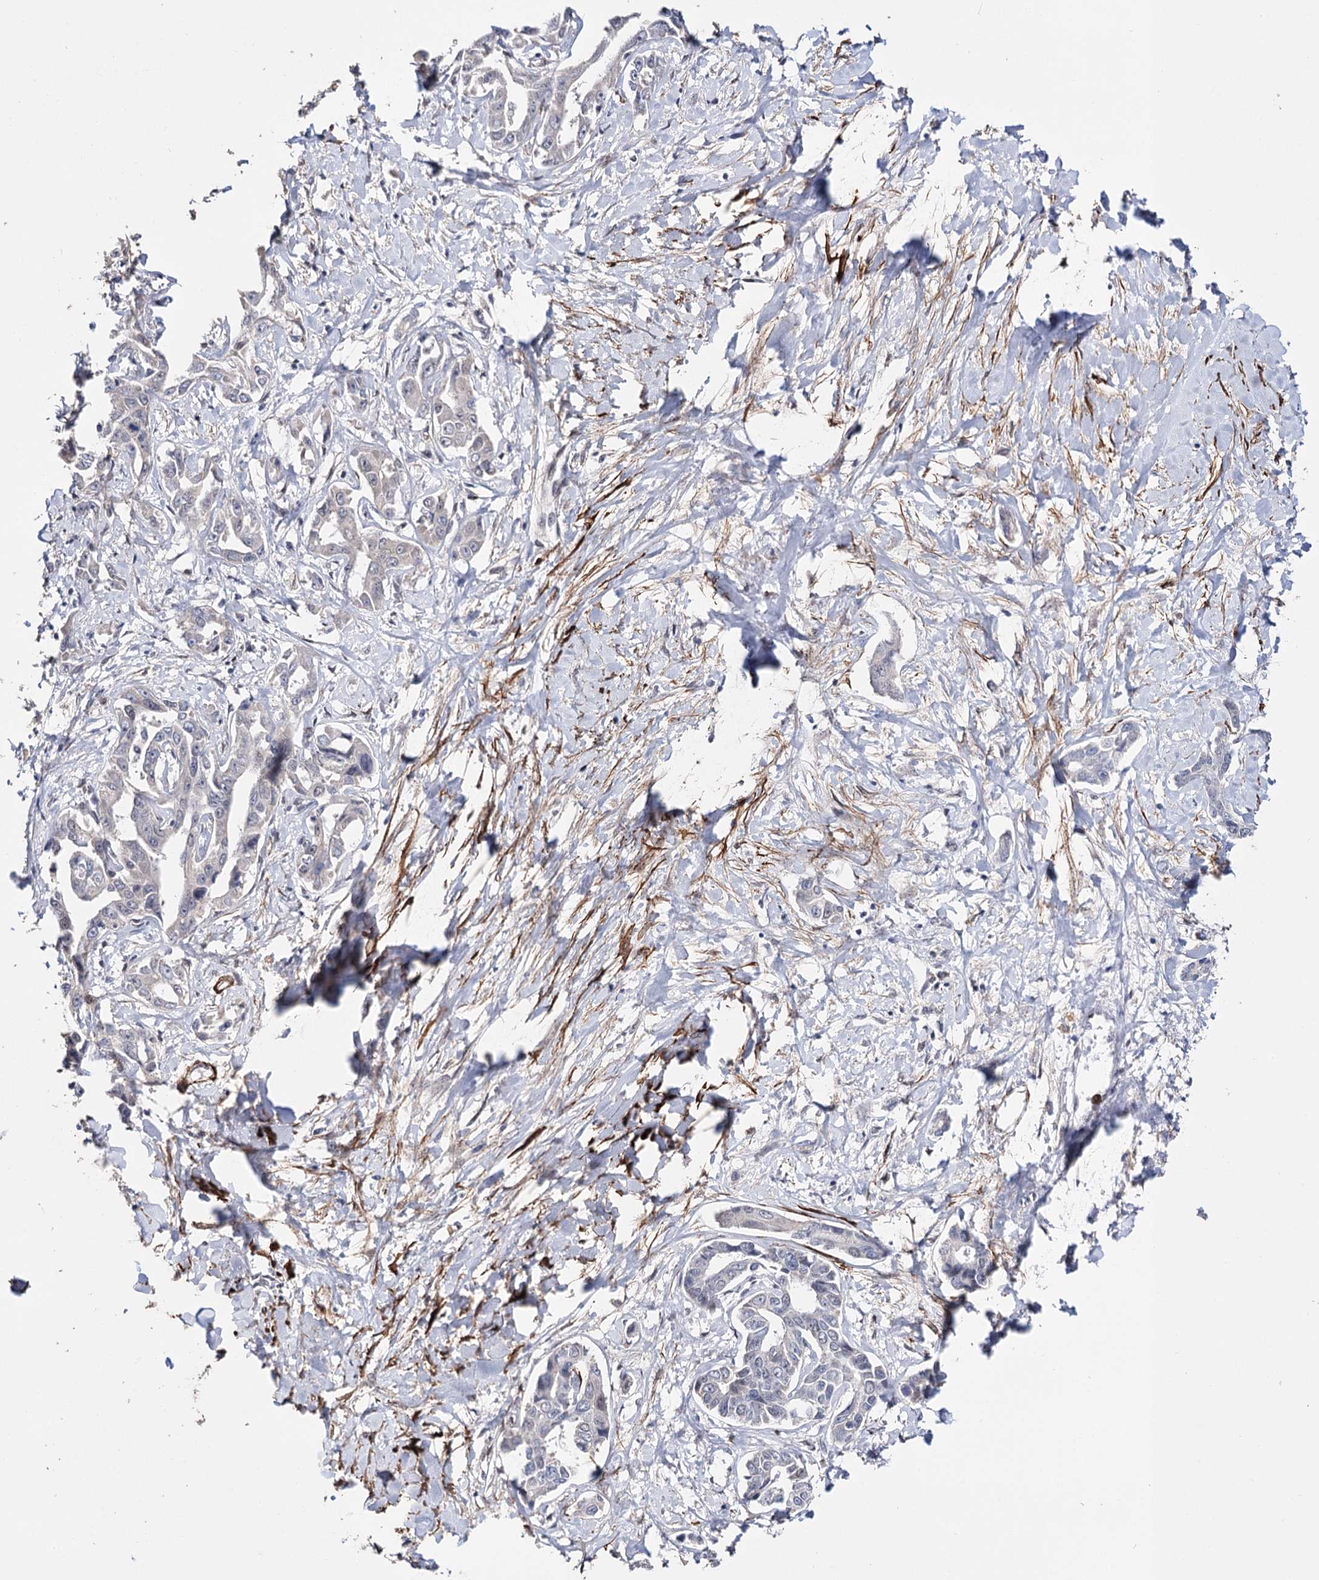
{"staining": {"intensity": "negative", "quantity": "none", "location": "none"}, "tissue": "liver cancer", "cell_type": "Tumor cells", "image_type": "cancer", "snomed": [{"axis": "morphology", "description": "Cholangiocarcinoma"}, {"axis": "topography", "description": "Liver"}], "caption": "Immunohistochemistry (IHC) of human liver cancer (cholangiocarcinoma) displays no positivity in tumor cells. (Stains: DAB immunohistochemistry (IHC) with hematoxylin counter stain, Microscopy: brightfield microscopy at high magnification).", "gene": "CFAP46", "patient": {"sex": "male", "age": 59}}